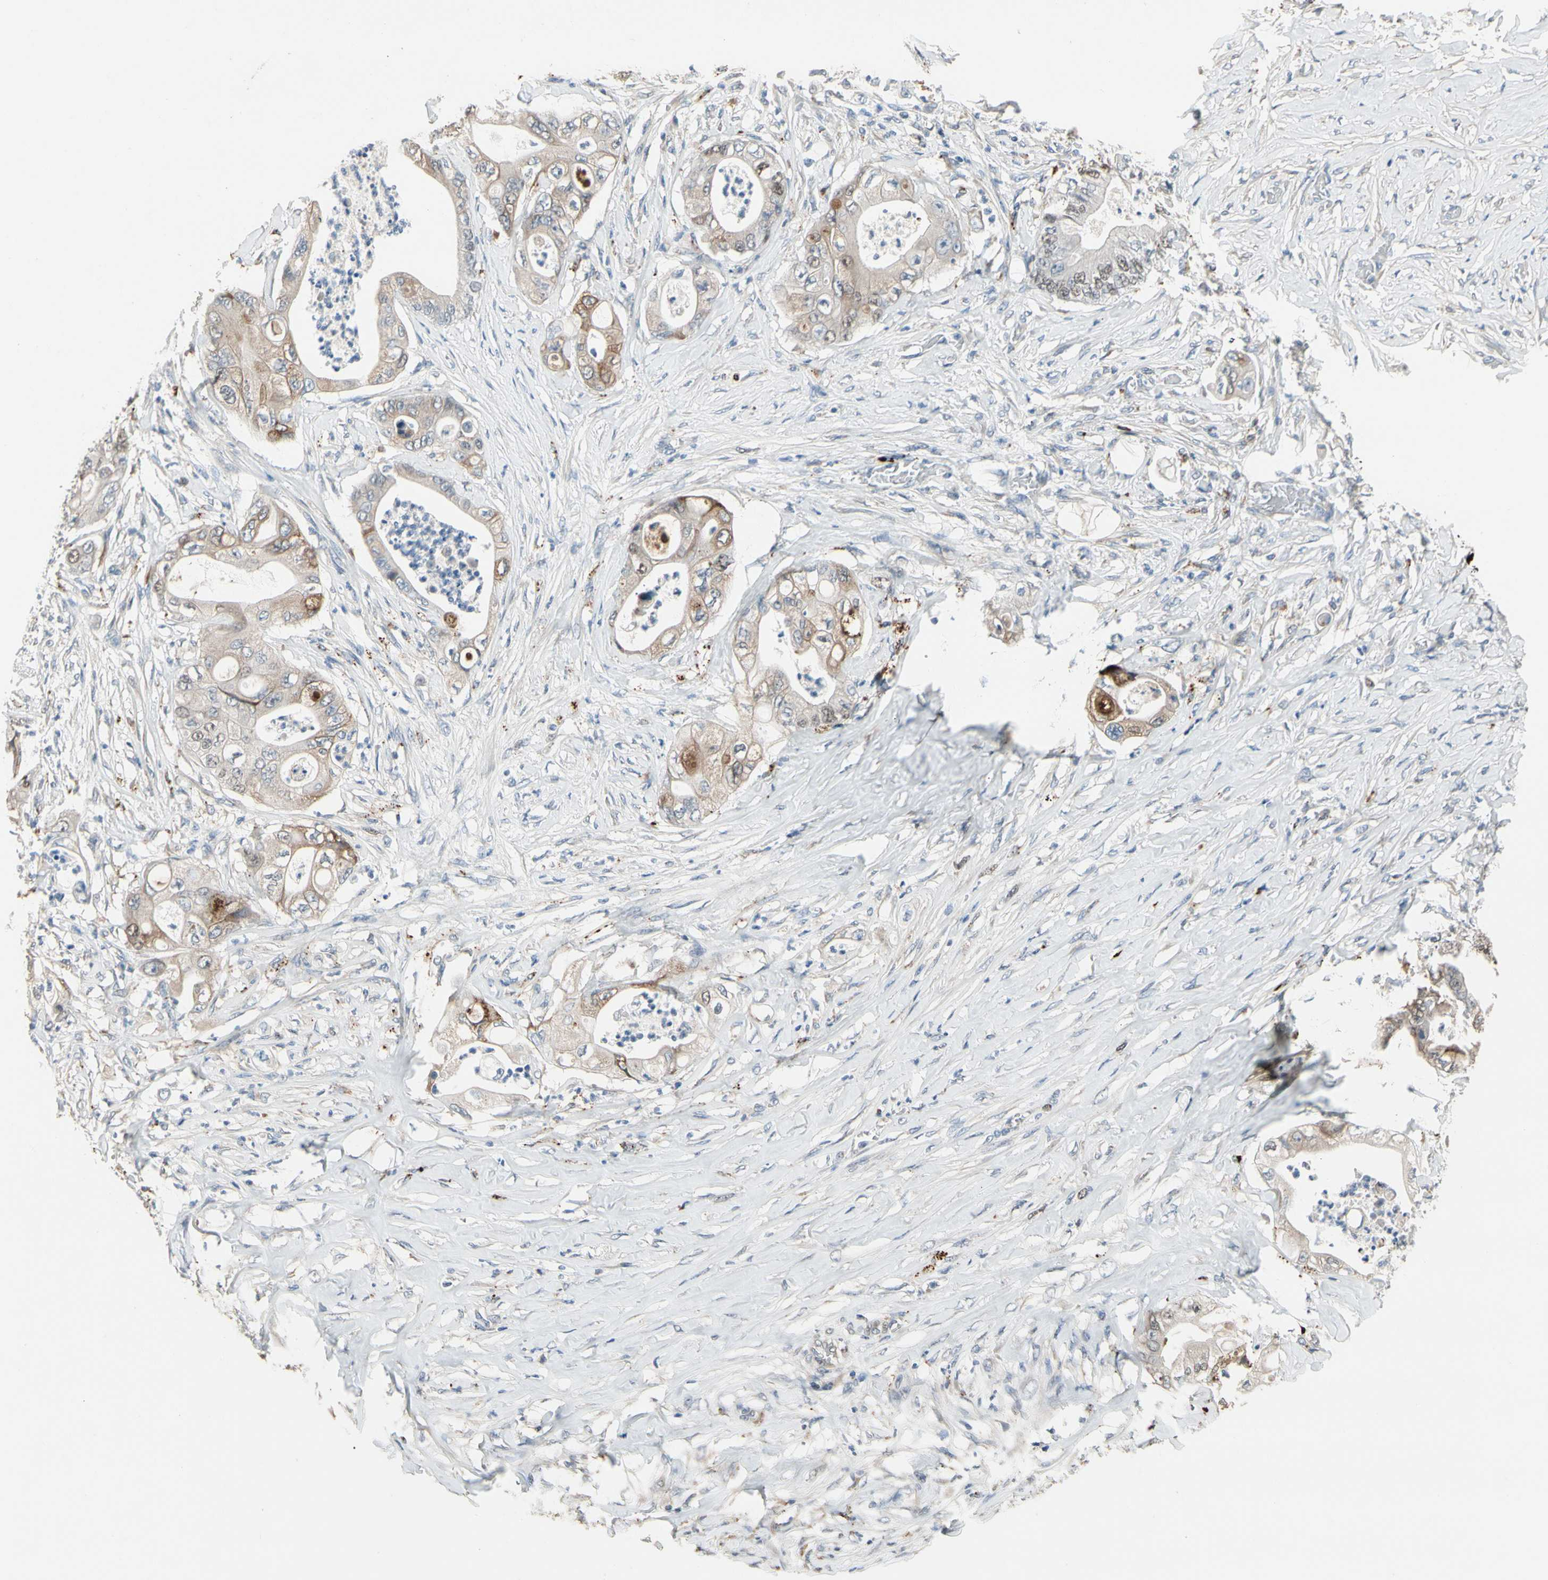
{"staining": {"intensity": "moderate", "quantity": "<25%", "location": "cytoplasmic/membranous,nuclear"}, "tissue": "stomach cancer", "cell_type": "Tumor cells", "image_type": "cancer", "snomed": [{"axis": "morphology", "description": "Adenocarcinoma, NOS"}, {"axis": "topography", "description": "Stomach"}], "caption": "Protein staining displays moderate cytoplasmic/membranous and nuclear positivity in about <25% of tumor cells in stomach adenocarcinoma.", "gene": "ZKSCAN4", "patient": {"sex": "female", "age": 73}}